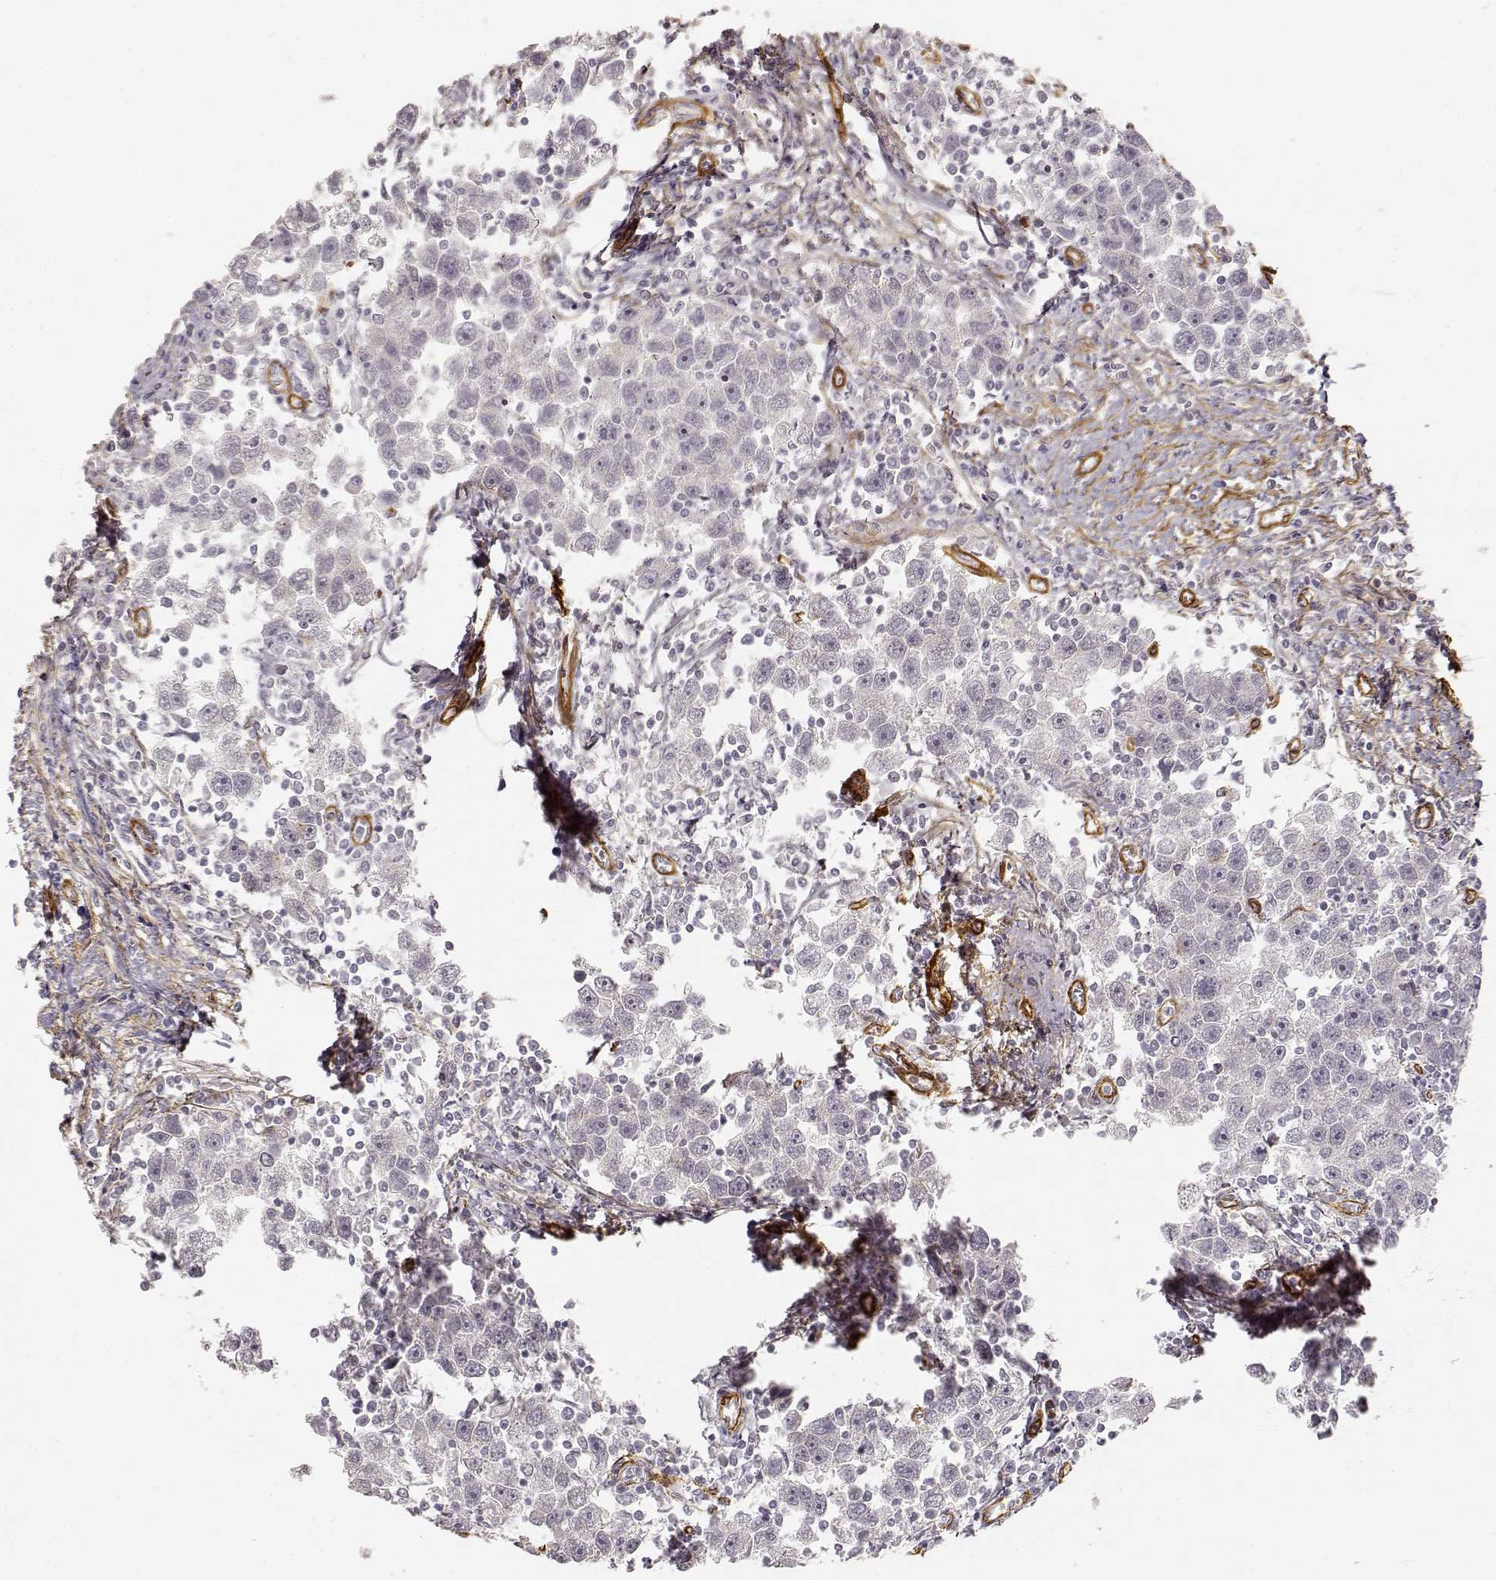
{"staining": {"intensity": "negative", "quantity": "none", "location": "none"}, "tissue": "testis cancer", "cell_type": "Tumor cells", "image_type": "cancer", "snomed": [{"axis": "morphology", "description": "Seminoma, NOS"}, {"axis": "topography", "description": "Testis"}], "caption": "Tumor cells show no significant protein positivity in testis cancer. (DAB (3,3'-diaminobenzidine) immunohistochemistry with hematoxylin counter stain).", "gene": "LAMA4", "patient": {"sex": "male", "age": 30}}